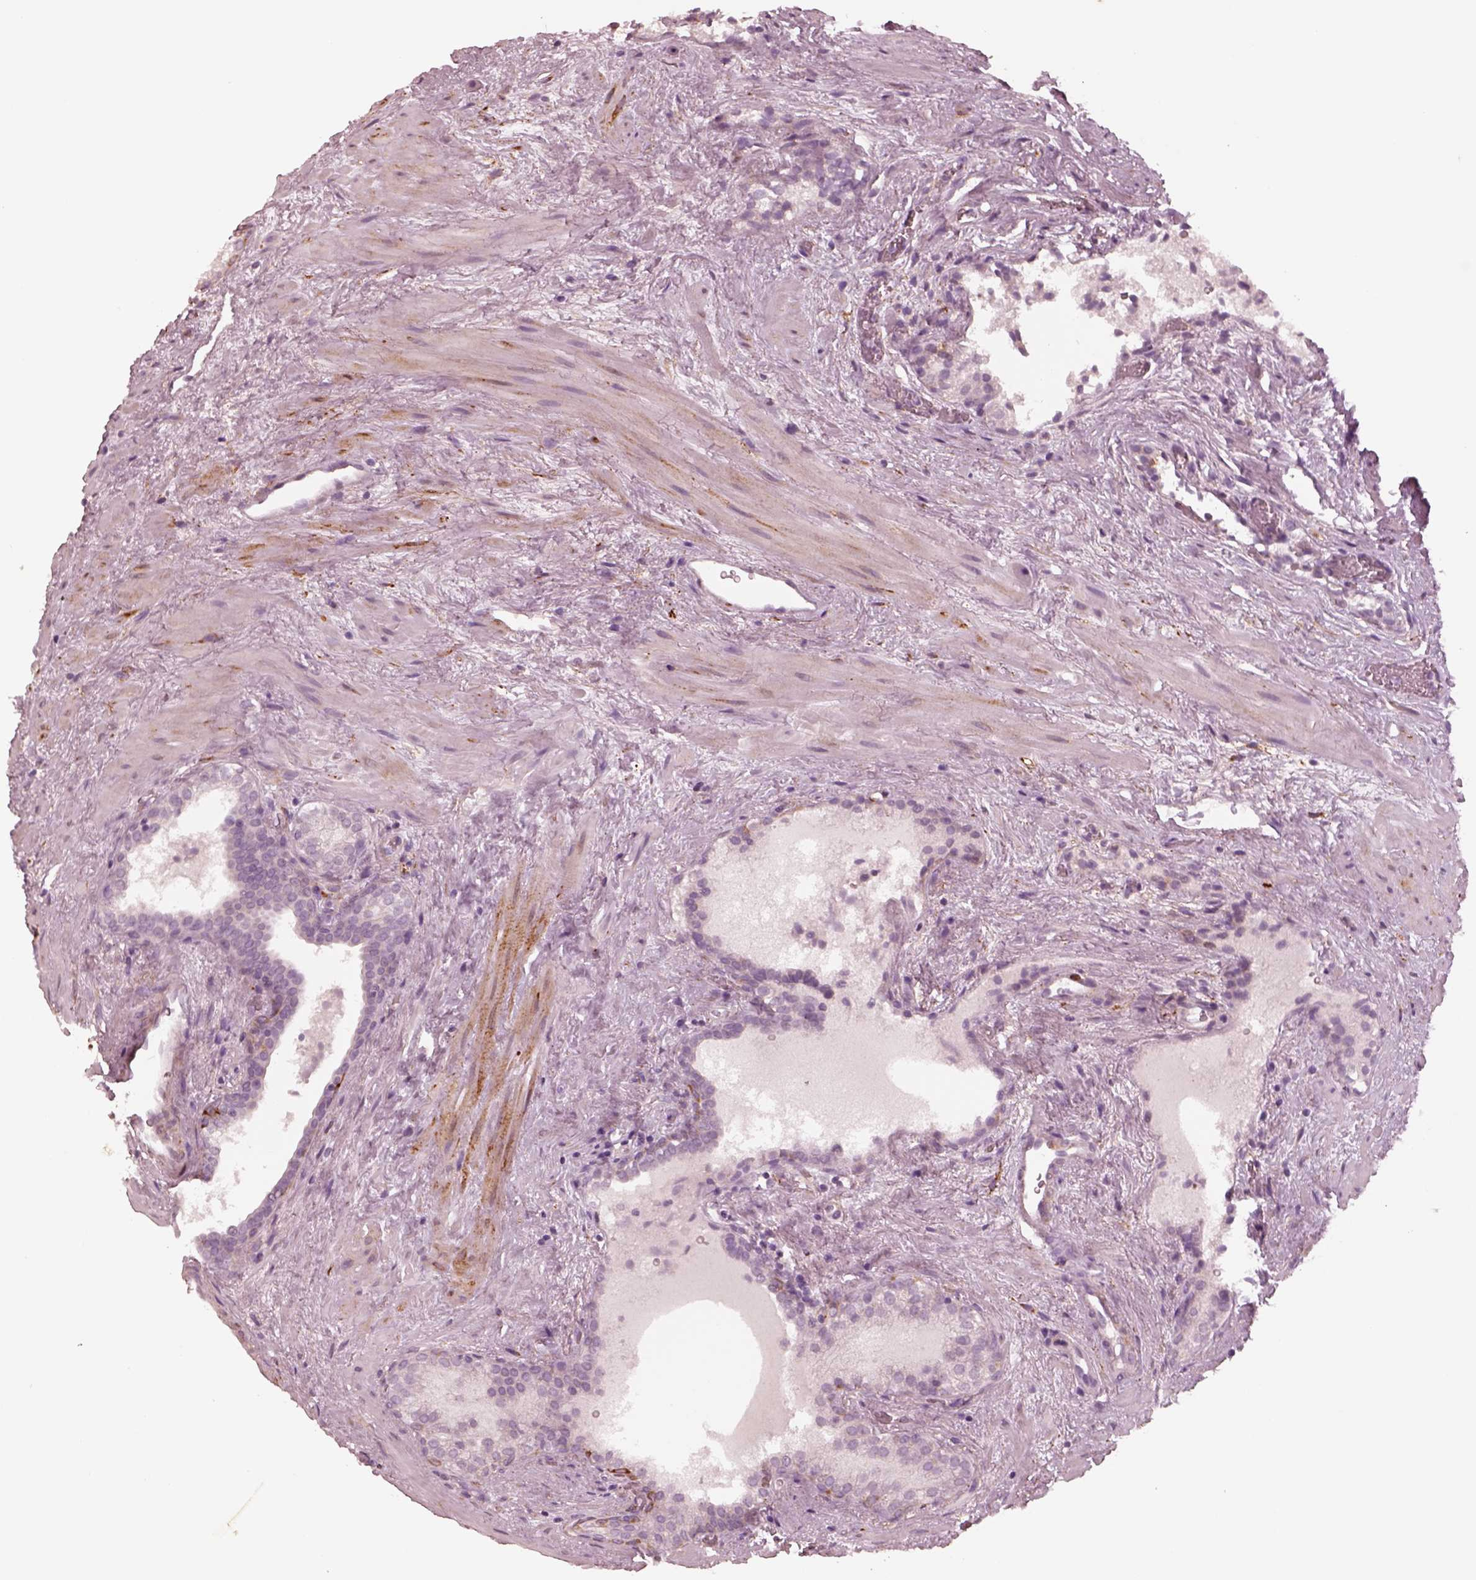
{"staining": {"intensity": "negative", "quantity": "none", "location": "none"}, "tissue": "prostate cancer", "cell_type": "Tumor cells", "image_type": "cancer", "snomed": [{"axis": "morphology", "description": "Adenocarcinoma, NOS"}, {"axis": "topography", "description": "Prostate"}], "caption": "A high-resolution histopathology image shows immunohistochemistry (IHC) staining of prostate cancer, which demonstrates no significant positivity in tumor cells.", "gene": "DNAAF9", "patient": {"sex": "male", "age": 66}}